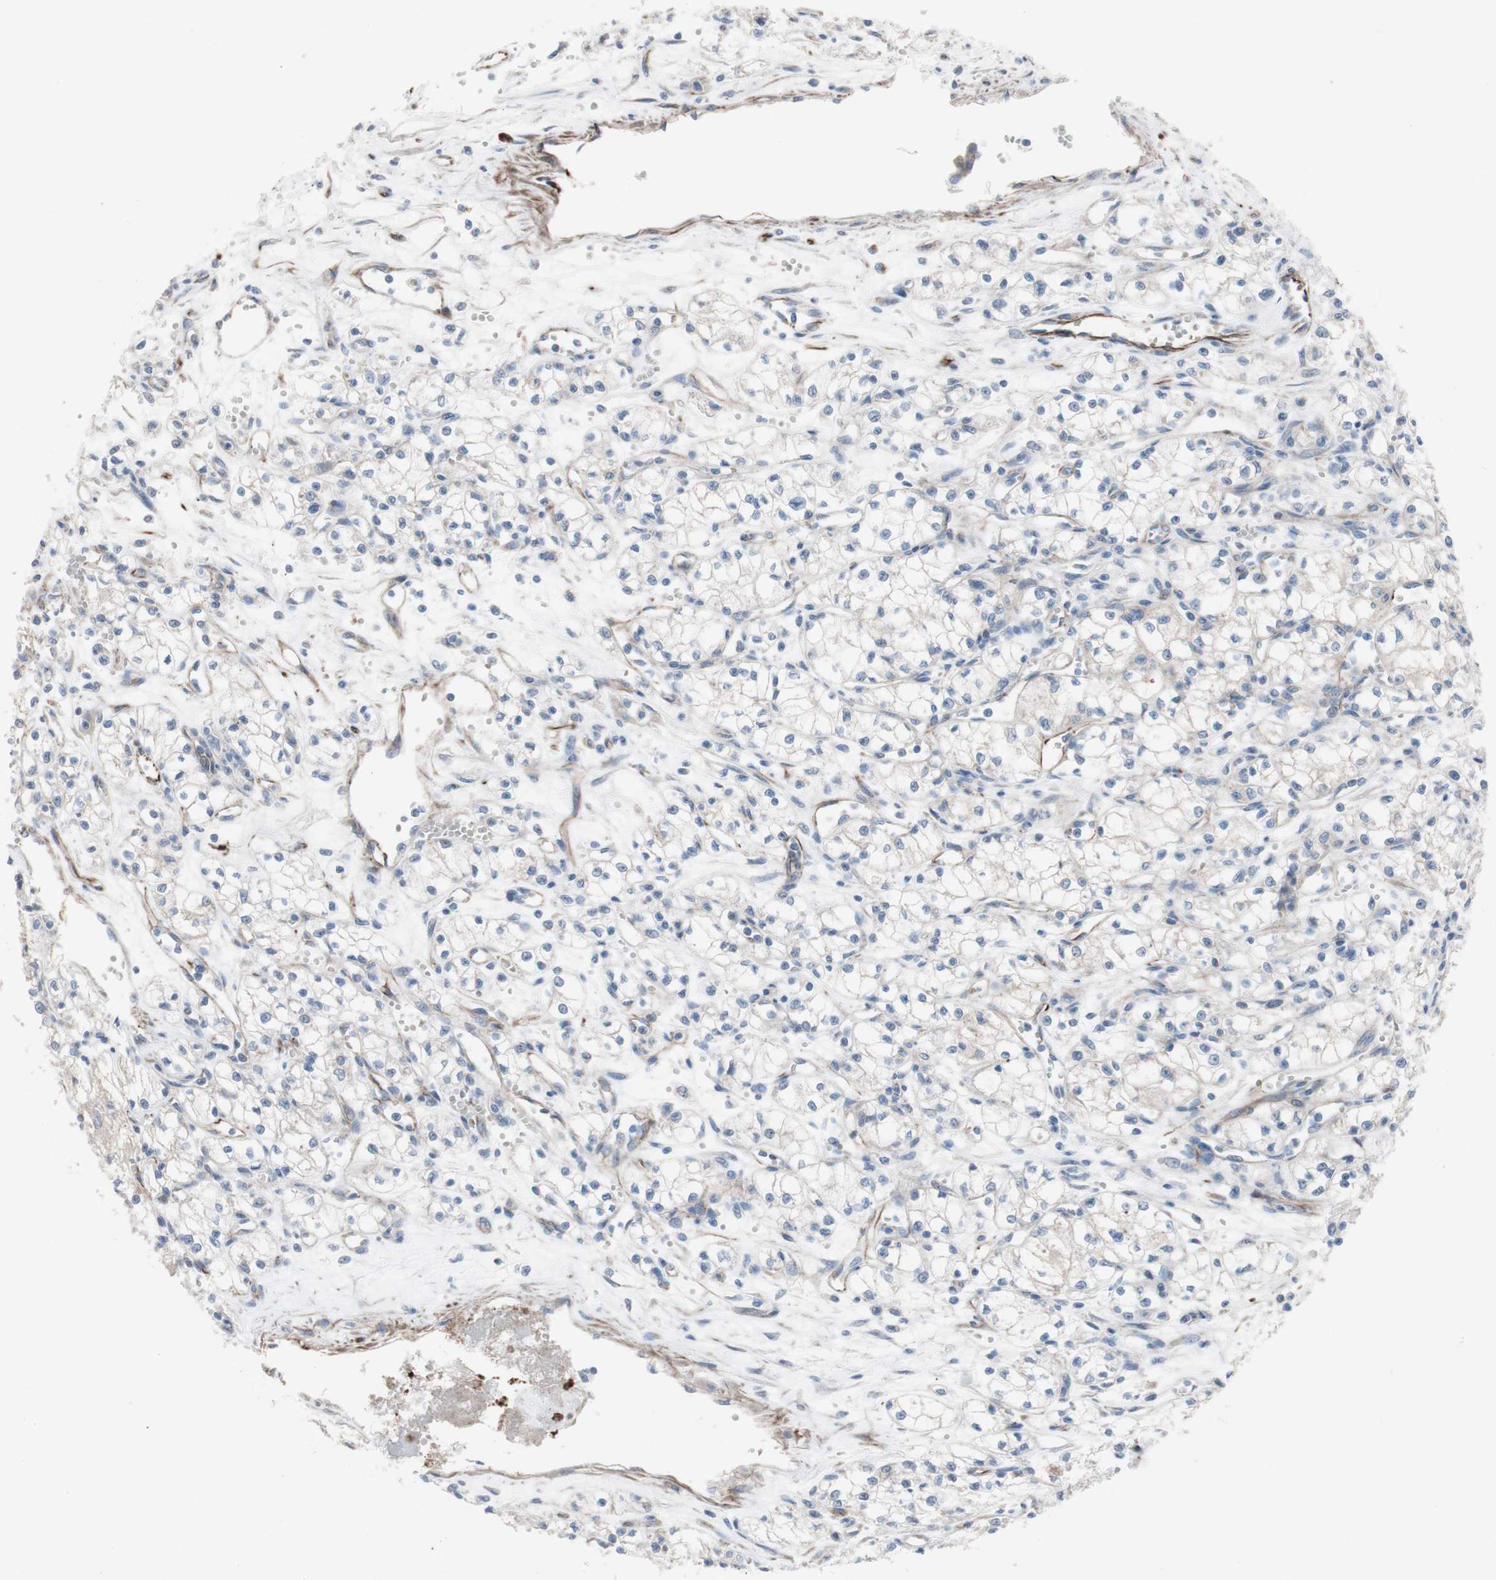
{"staining": {"intensity": "negative", "quantity": "none", "location": "none"}, "tissue": "renal cancer", "cell_type": "Tumor cells", "image_type": "cancer", "snomed": [{"axis": "morphology", "description": "Normal tissue, NOS"}, {"axis": "morphology", "description": "Adenocarcinoma, NOS"}, {"axis": "topography", "description": "Kidney"}], "caption": "Renal cancer (adenocarcinoma) was stained to show a protein in brown. There is no significant positivity in tumor cells. Nuclei are stained in blue.", "gene": "AGPAT5", "patient": {"sex": "male", "age": 59}}